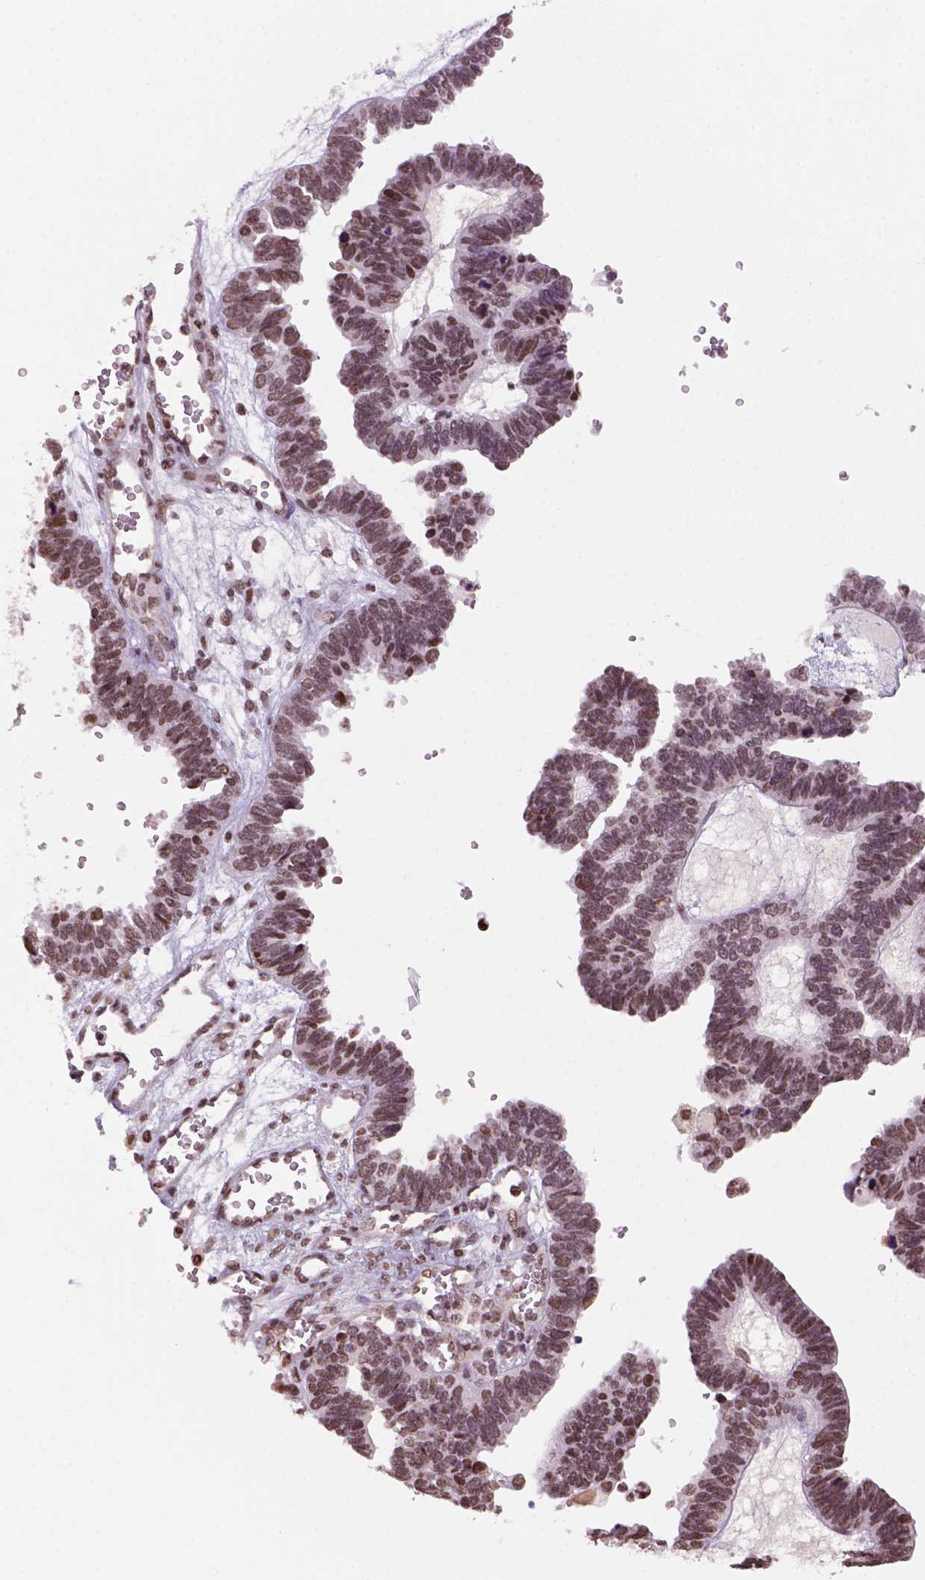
{"staining": {"intensity": "moderate", "quantity": ">75%", "location": "nuclear"}, "tissue": "ovarian cancer", "cell_type": "Tumor cells", "image_type": "cancer", "snomed": [{"axis": "morphology", "description": "Cystadenocarcinoma, serous, NOS"}, {"axis": "topography", "description": "Ovary"}], "caption": "Ovarian cancer (serous cystadenocarcinoma) stained with immunohistochemistry (IHC) displays moderate nuclear expression in about >75% of tumor cells.", "gene": "GOT1", "patient": {"sex": "female", "age": 51}}